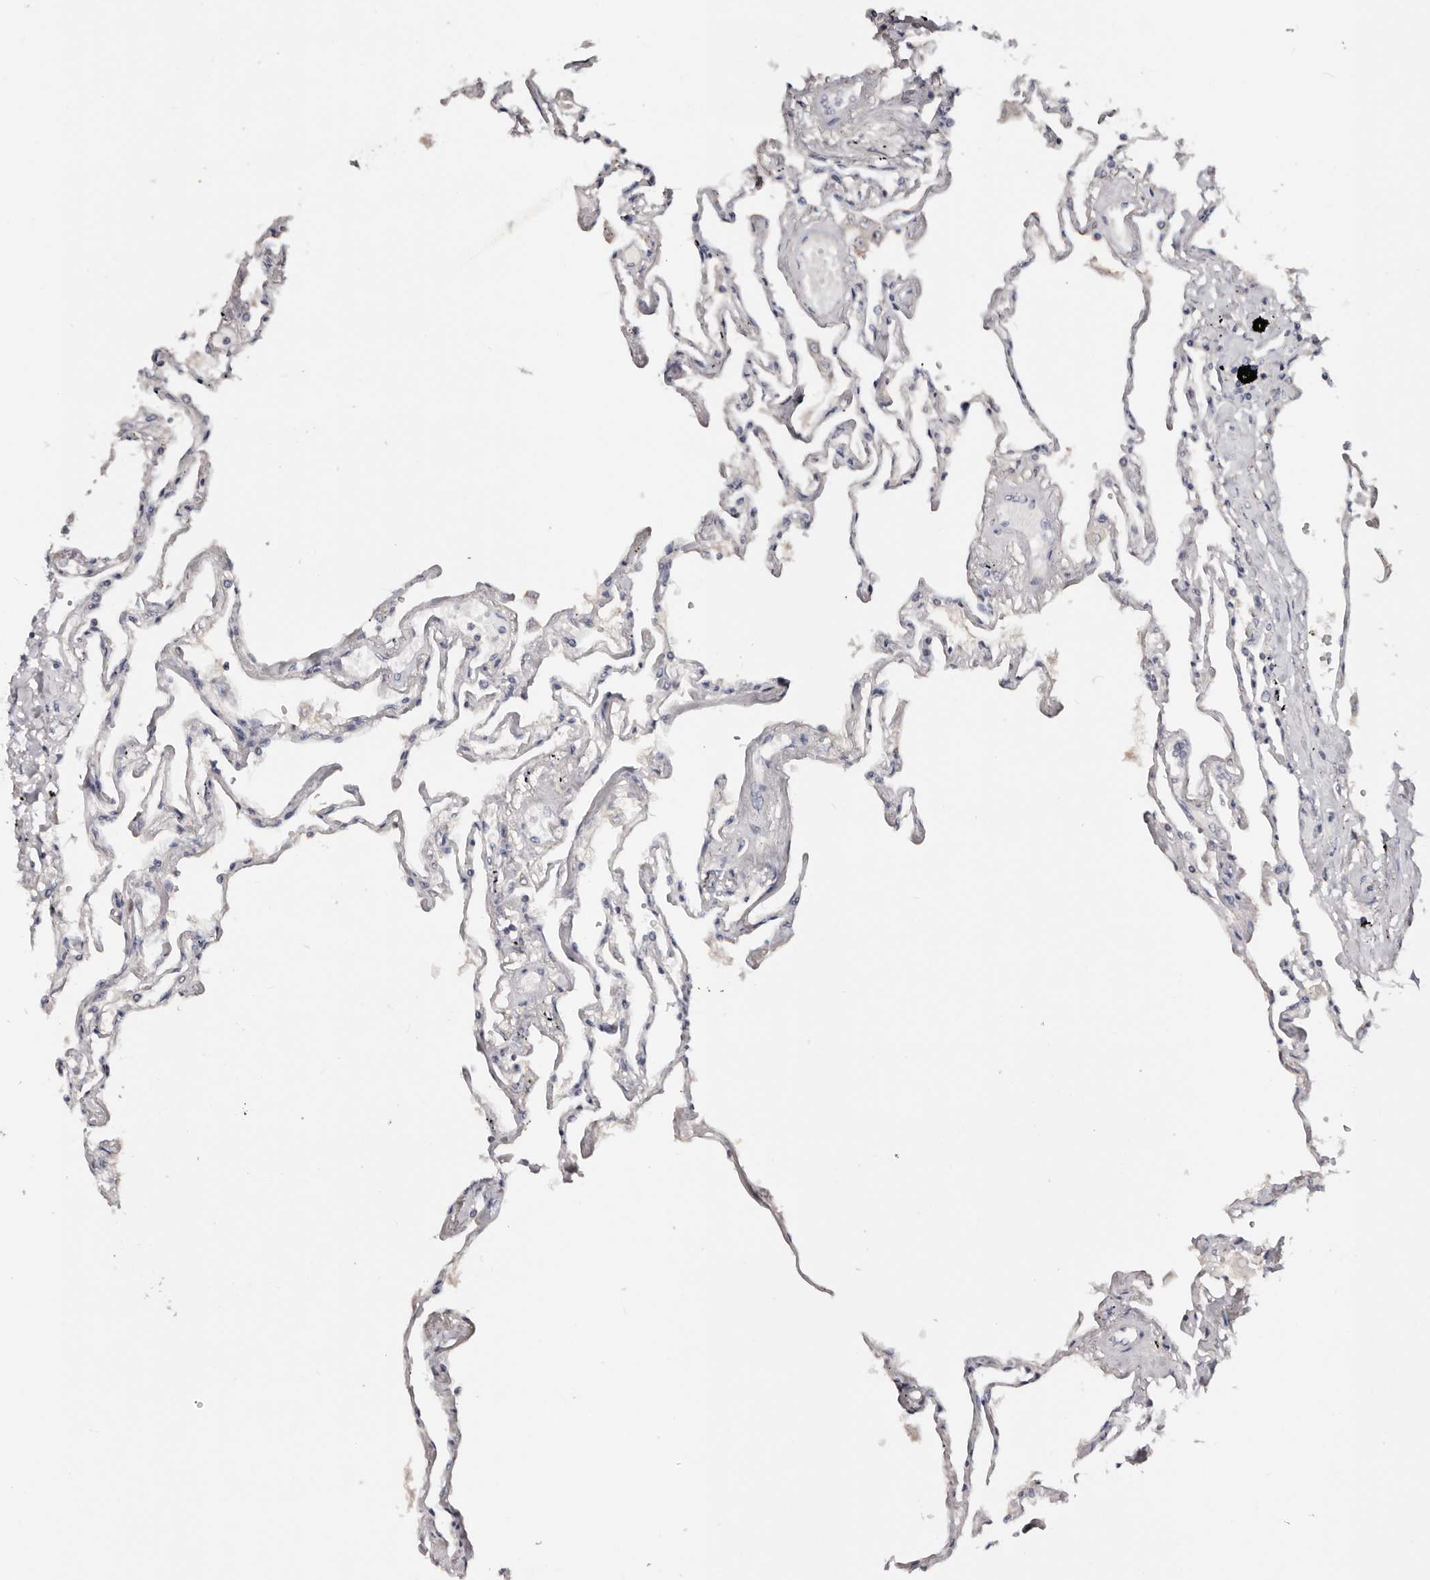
{"staining": {"intensity": "negative", "quantity": "none", "location": "none"}, "tissue": "lung", "cell_type": "Alveolar cells", "image_type": "normal", "snomed": [{"axis": "morphology", "description": "Normal tissue, NOS"}, {"axis": "topography", "description": "Lung"}], "caption": "High power microscopy image of an immunohistochemistry (IHC) image of benign lung, revealing no significant staining in alveolar cells. (DAB immunohistochemistry (IHC), high magnification).", "gene": "CCDC190", "patient": {"sex": "female", "age": 67}}